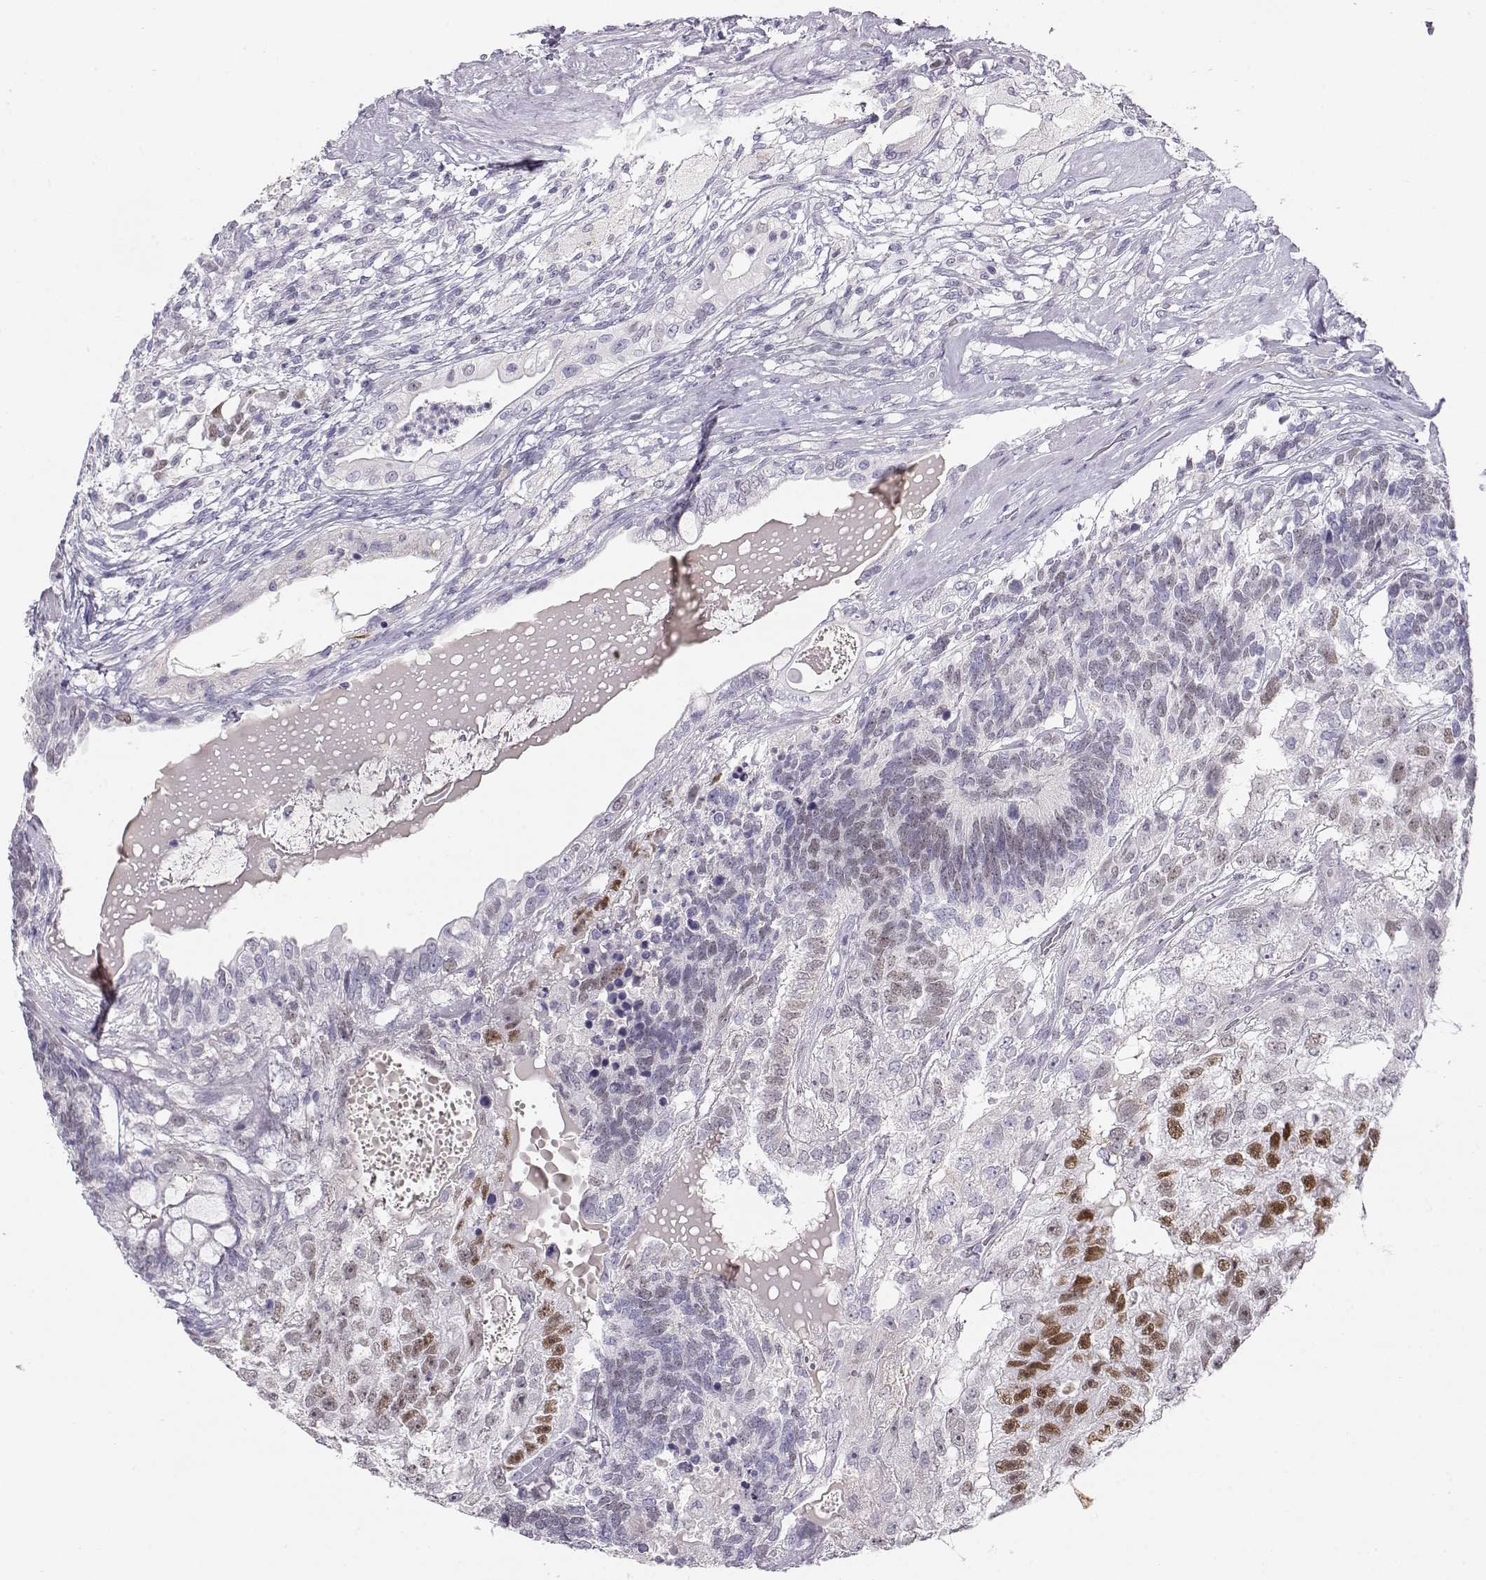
{"staining": {"intensity": "moderate", "quantity": "25%-75%", "location": "nuclear"}, "tissue": "testis cancer", "cell_type": "Tumor cells", "image_type": "cancer", "snomed": [{"axis": "morphology", "description": "Seminoma, NOS"}, {"axis": "morphology", "description": "Carcinoma, Embryonal, NOS"}, {"axis": "topography", "description": "Testis"}], "caption": "About 25%-75% of tumor cells in human testis cancer demonstrate moderate nuclear protein positivity as visualized by brown immunohistochemical staining.", "gene": "OPN5", "patient": {"sex": "male", "age": 41}}